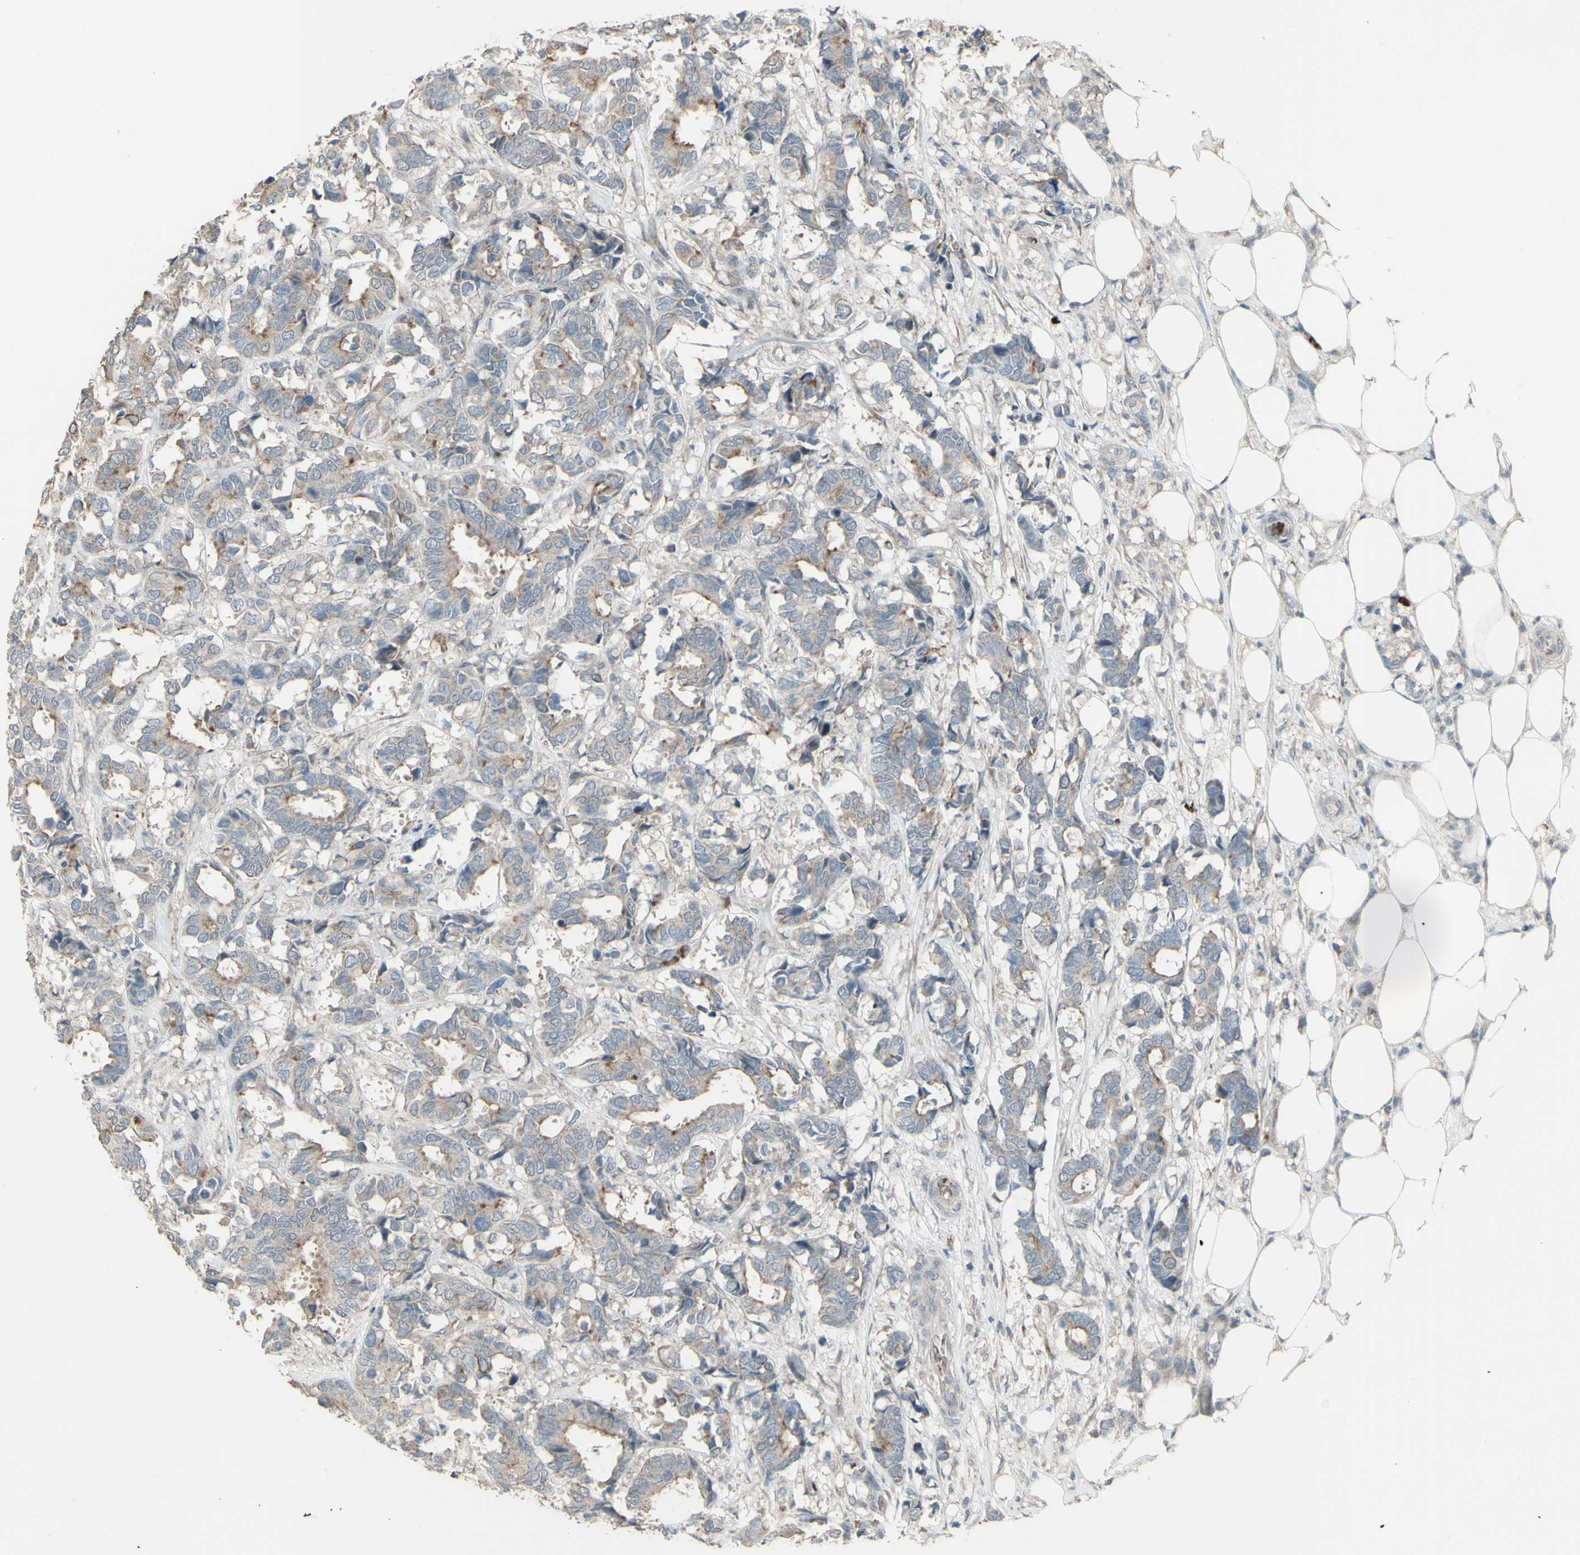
{"staining": {"intensity": "weak", "quantity": ">75%", "location": "cytoplasmic/membranous"}, "tissue": "breast cancer", "cell_type": "Tumor cells", "image_type": "cancer", "snomed": [{"axis": "morphology", "description": "Duct carcinoma"}, {"axis": "topography", "description": "Breast"}], "caption": "Weak cytoplasmic/membranous protein expression is seen in approximately >75% of tumor cells in breast infiltrating ductal carcinoma.", "gene": "GRAMD1B", "patient": {"sex": "female", "age": 87}}